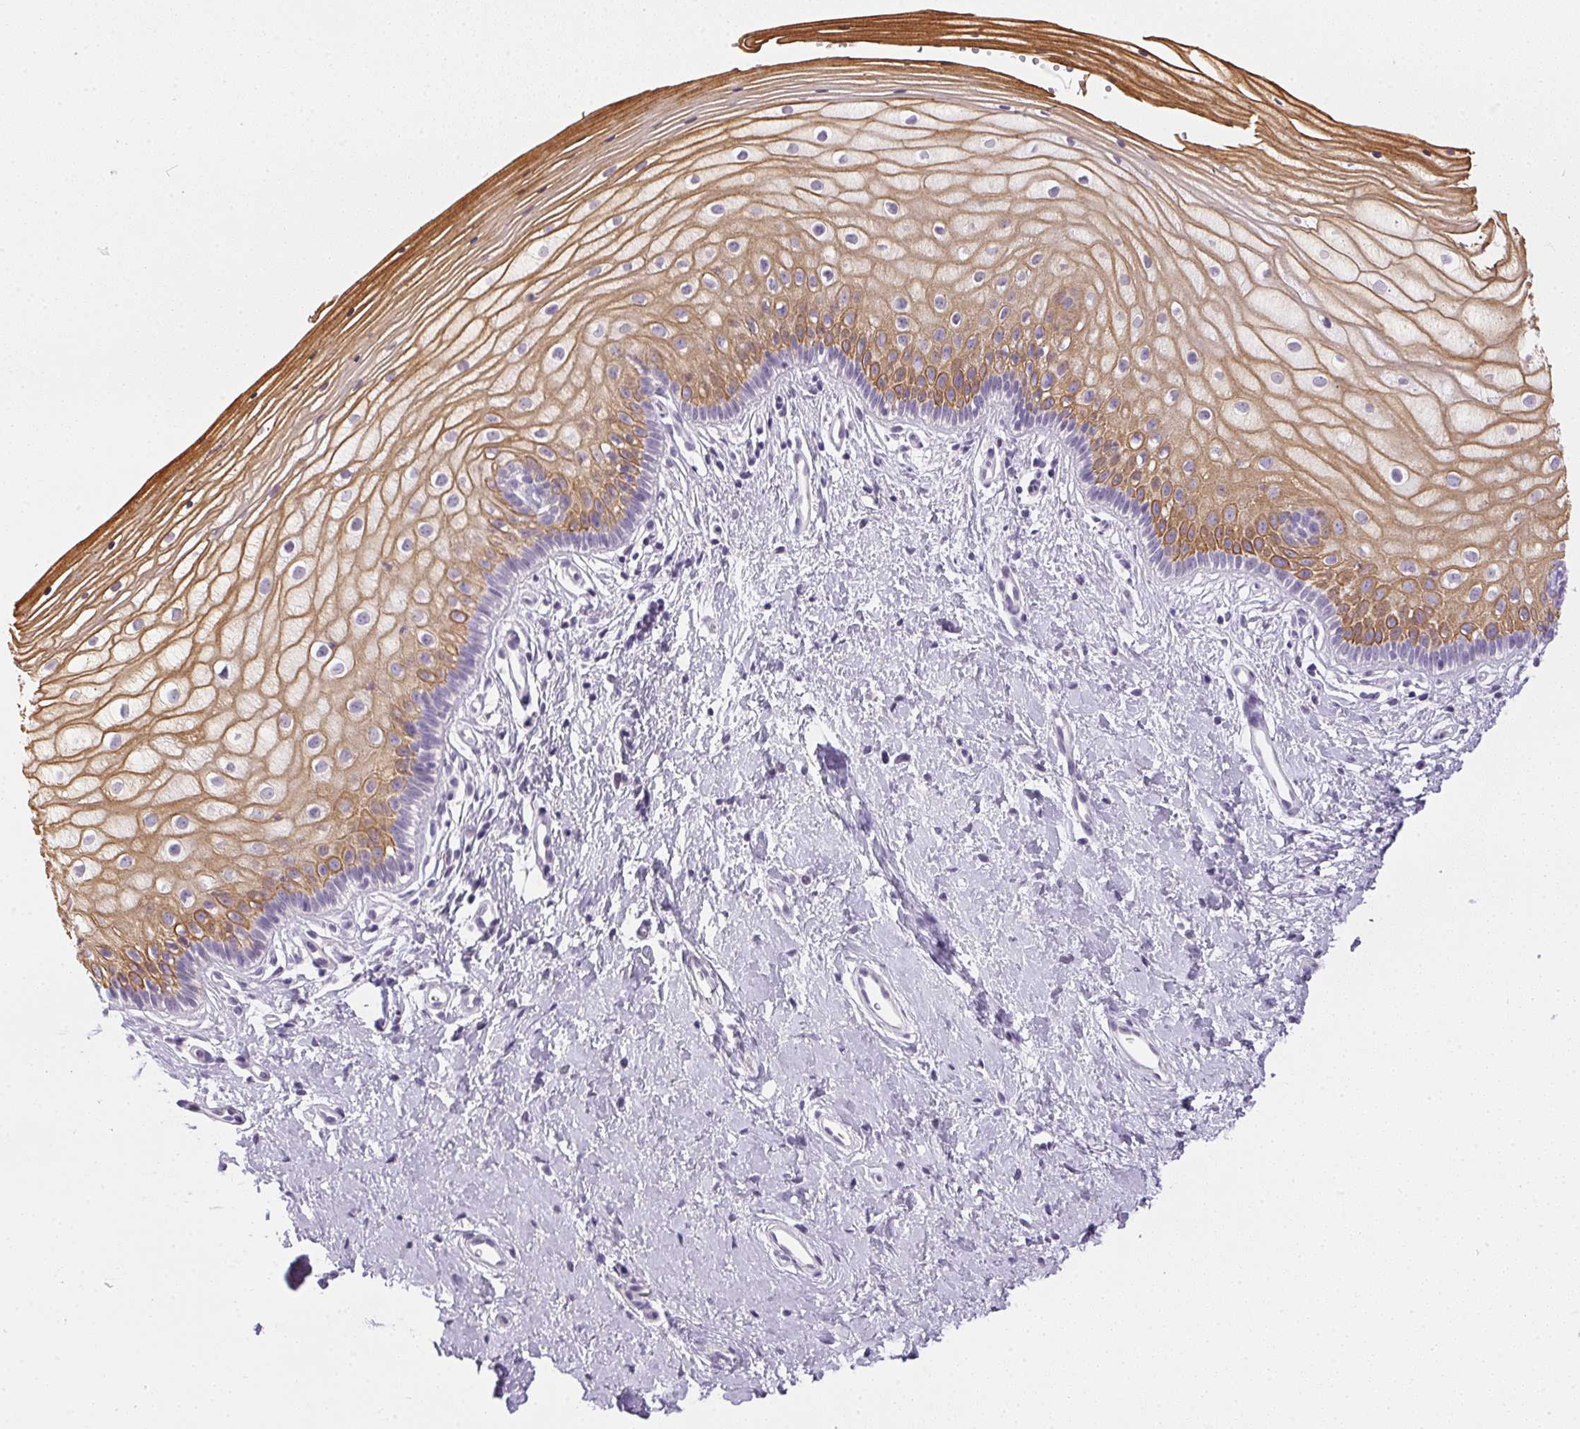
{"staining": {"intensity": "moderate", "quantity": "25%-75%", "location": "cytoplasmic/membranous"}, "tissue": "vagina", "cell_type": "Squamous epithelial cells", "image_type": "normal", "snomed": [{"axis": "morphology", "description": "Normal tissue, NOS"}, {"axis": "topography", "description": "Vagina"}], "caption": "A high-resolution histopathology image shows immunohistochemistry (IHC) staining of benign vagina, which shows moderate cytoplasmic/membranous staining in about 25%-75% of squamous epithelial cells.", "gene": "GSDMC", "patient": {"sex": "female", "age": 39}}